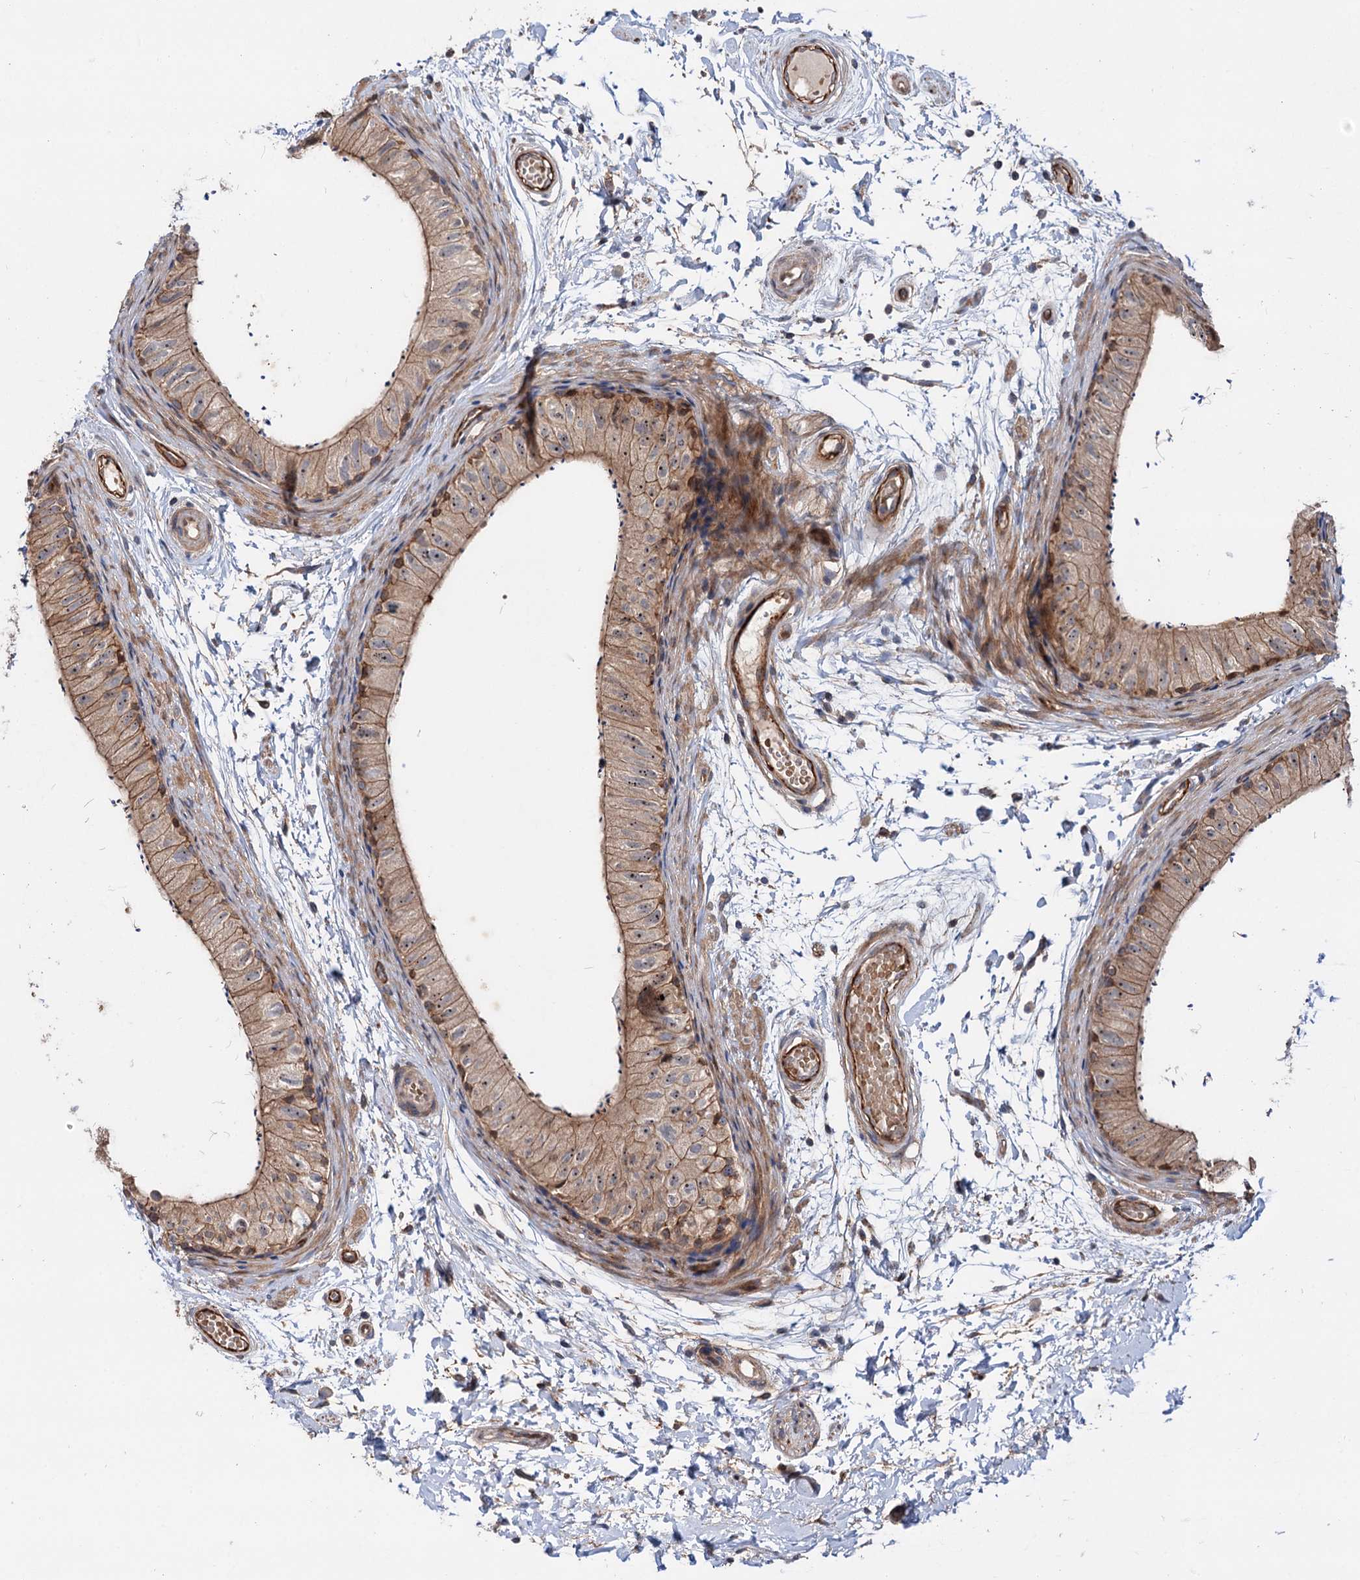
{"staining": {"intensity": "moderate", "quantity": ">75%", "location": "cytoplasmic/membranous,nuclear"}, "tissue": "epididymis", "cell_type": "Glandular cells", "image_type": "normal", "snomed": [{"axis": "morphology", "description": "Normal tissue, NOS"}, {"axis": "topography", "description": "Epididymis"}], "caption": "Approximately >75% of glandular cells in normal epididymis show moderate cytoplasmic/membranous,nuclear protein expression as visualized by brown immunohistochemical staining.", "gene": "PTDSS2", "patient": {"sex": "male", "age": 50}}